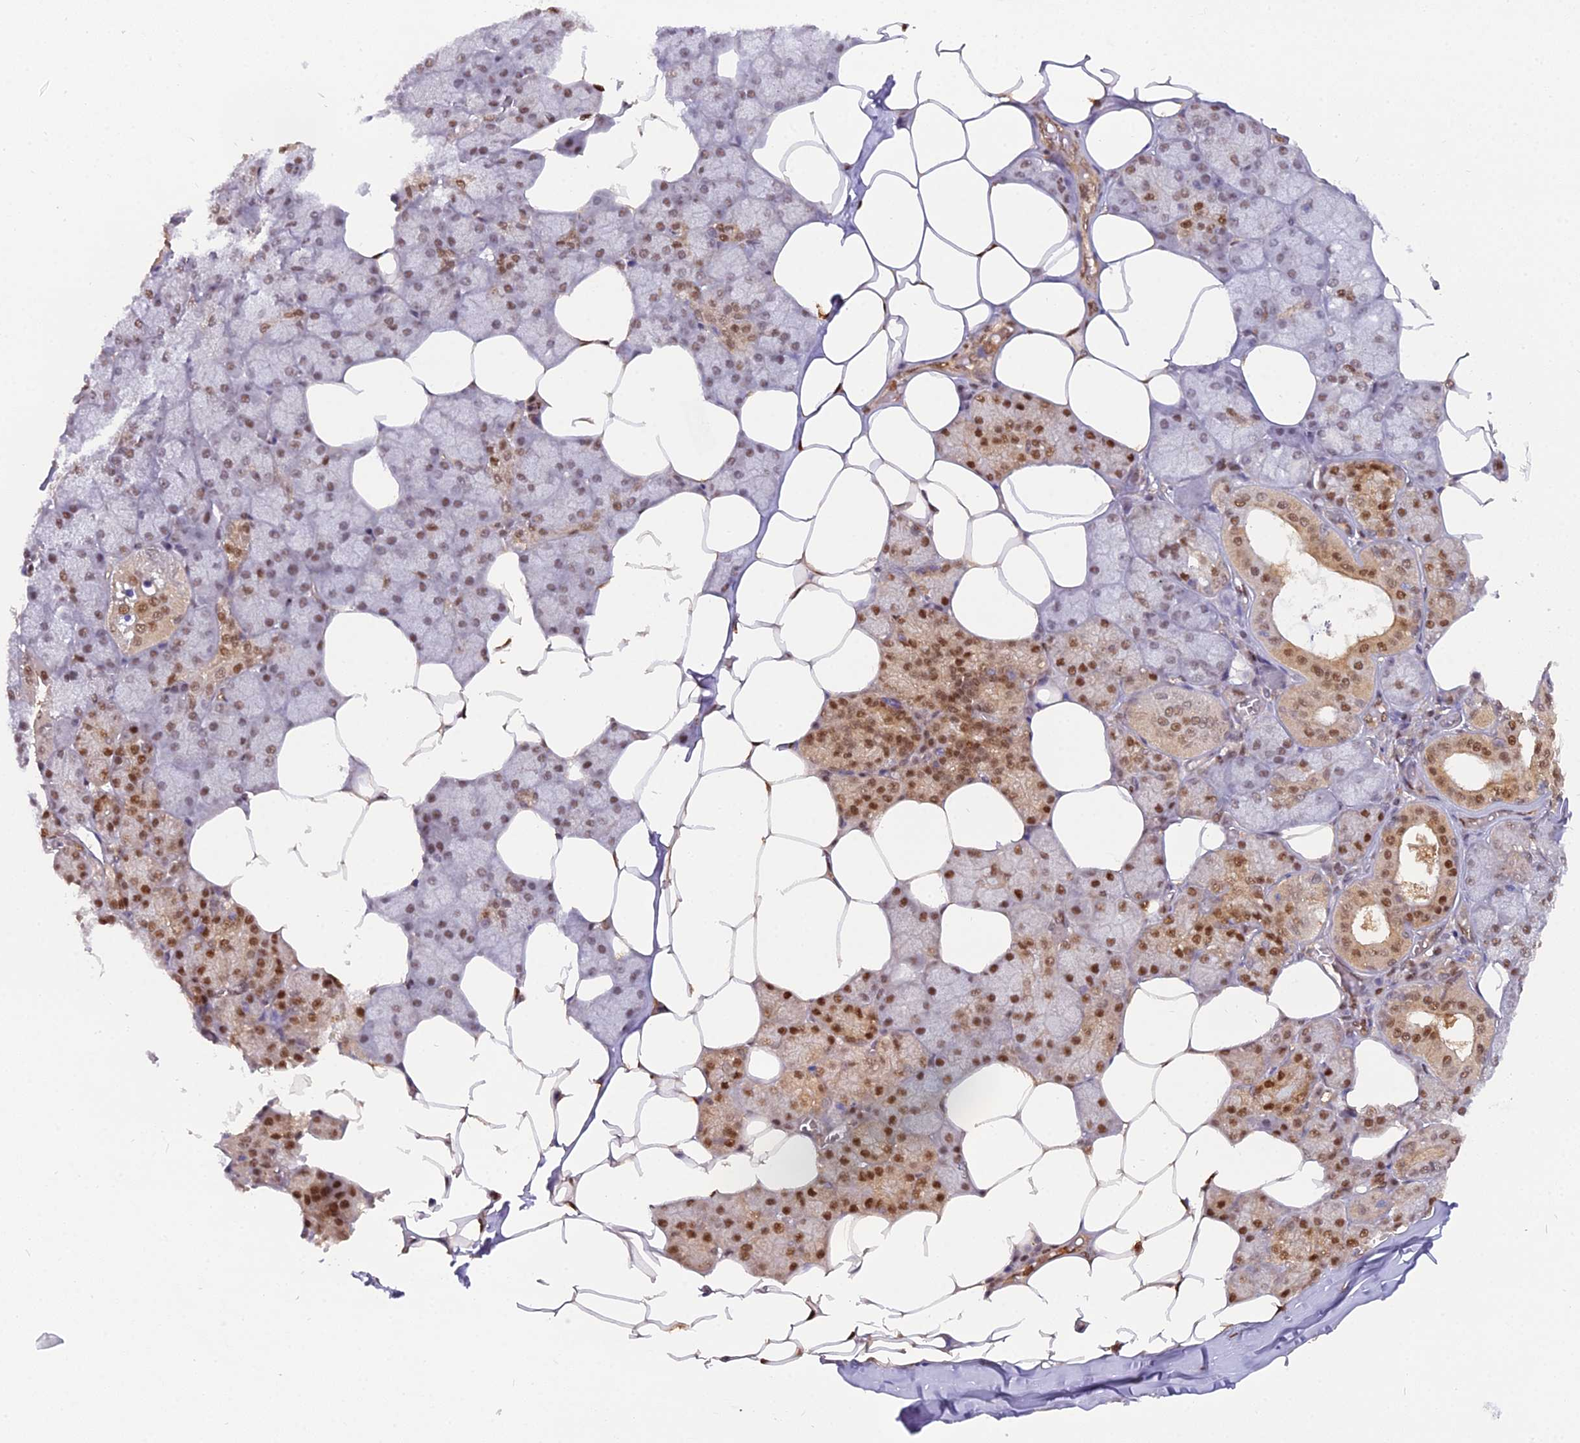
{"staining": {"intensity": "moderate", "quantity": ">75%", "location": "nuclear"}, "tissue": "salivary gland", "cell_type": "Glandular cells", "image_type": "normal", "snomed": [{"axis": "morphology", "description": "Normal tissue, NOS"}, {"axis": "topography", "description": "Salivary gland"}], "caption": "Normal salivary gland shows moderate nuclear expression in about >75% of glandular cells, visualized by immunohistochemistry.", "gene": "NPEPL1", "patient": {"sex": "male", "age": 62}}